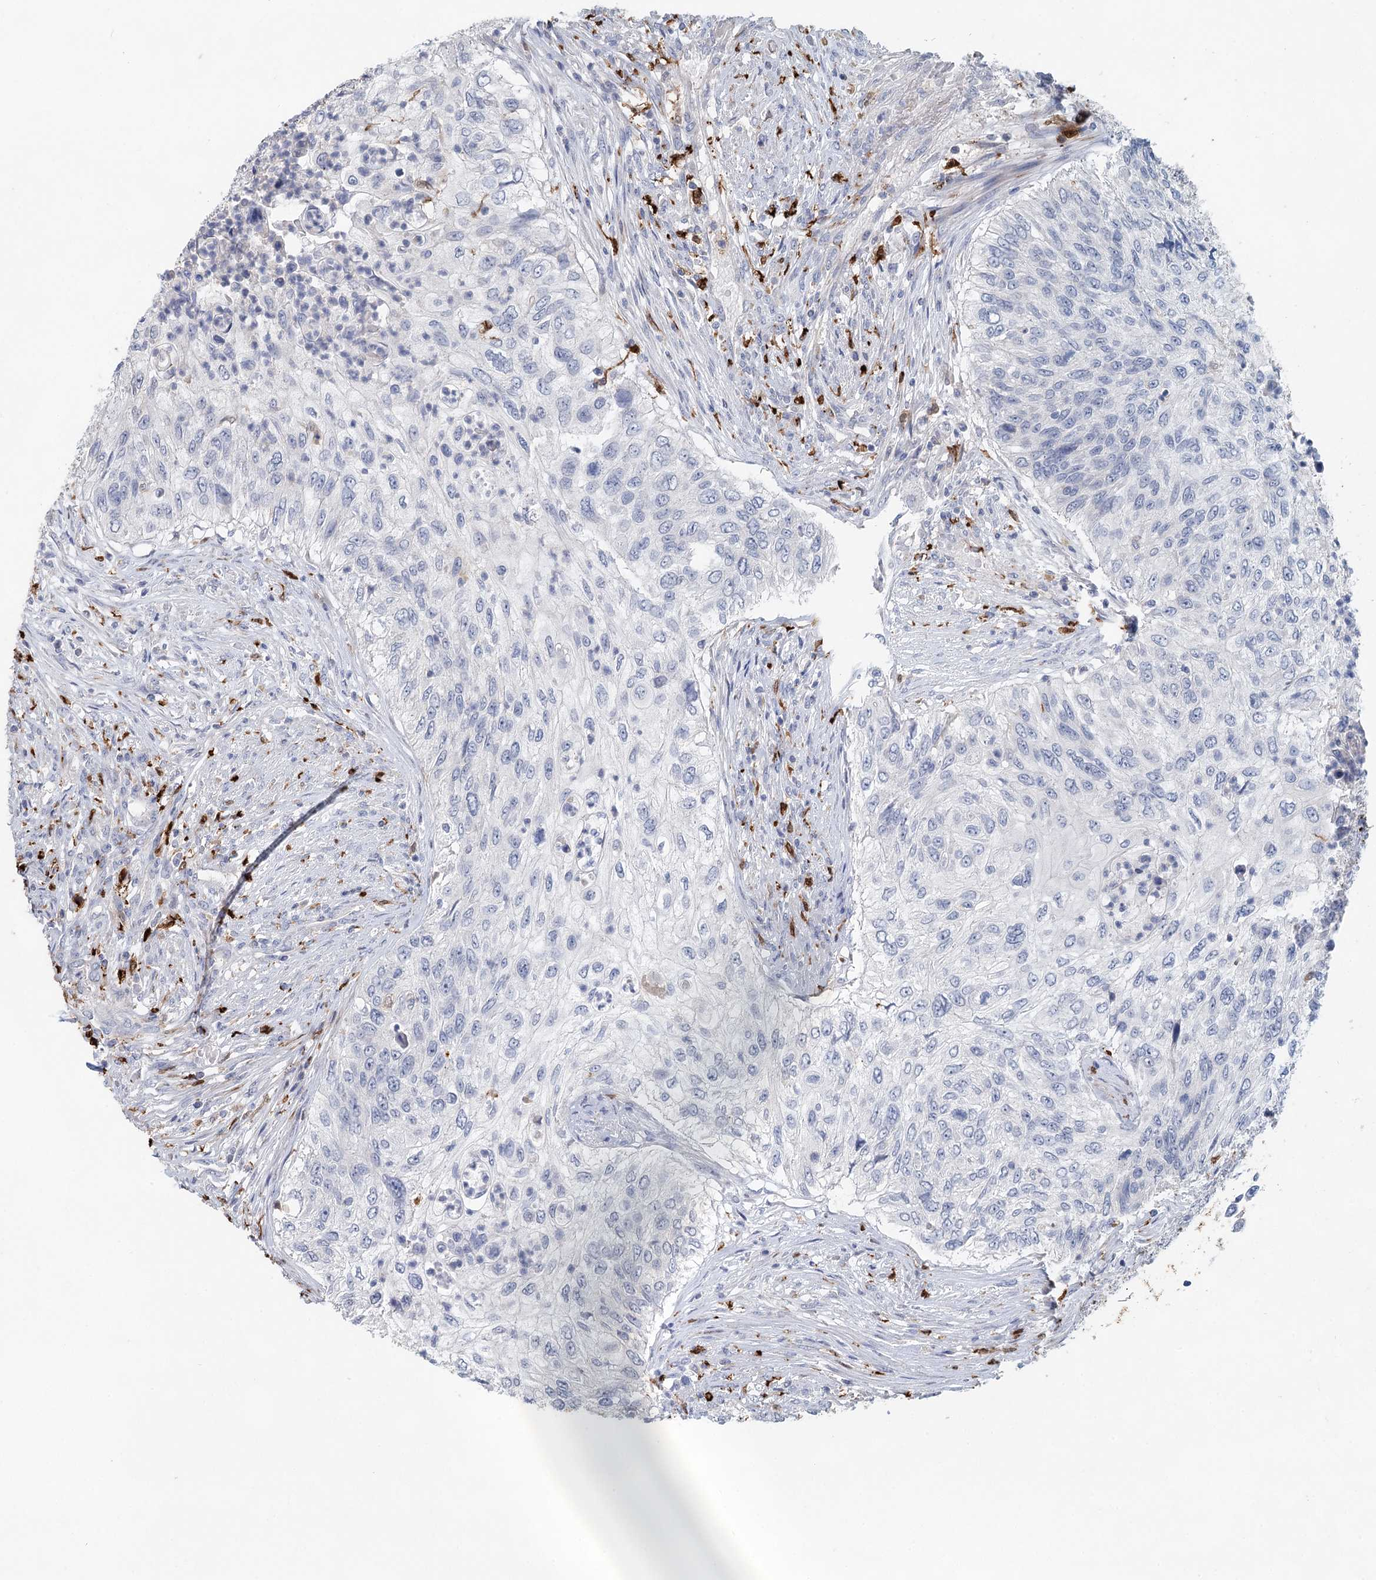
{"staining": {"intensity": "negative", "quantity": "none", "location": "none"}, "tissue": "urothelial cancer", "cell_type": "Tumor cells", "image_type": "cancer", "snomed": [{"axis": "morphology", "description": "Urothelial carcinoma, High grade"}, {"axis": "topography", "description": "Urinary bladder"}], "caption": "IHC of urothelial cancer displays no staining in tumor cells. (Stains: DAB immunohistochemistry (IHC) with hematoxylin counter stain, Microscopy: brightfield microscopy at high magnification).", "gene": "SLC19A3", "patient": {"sex": "female", "age": 60}}